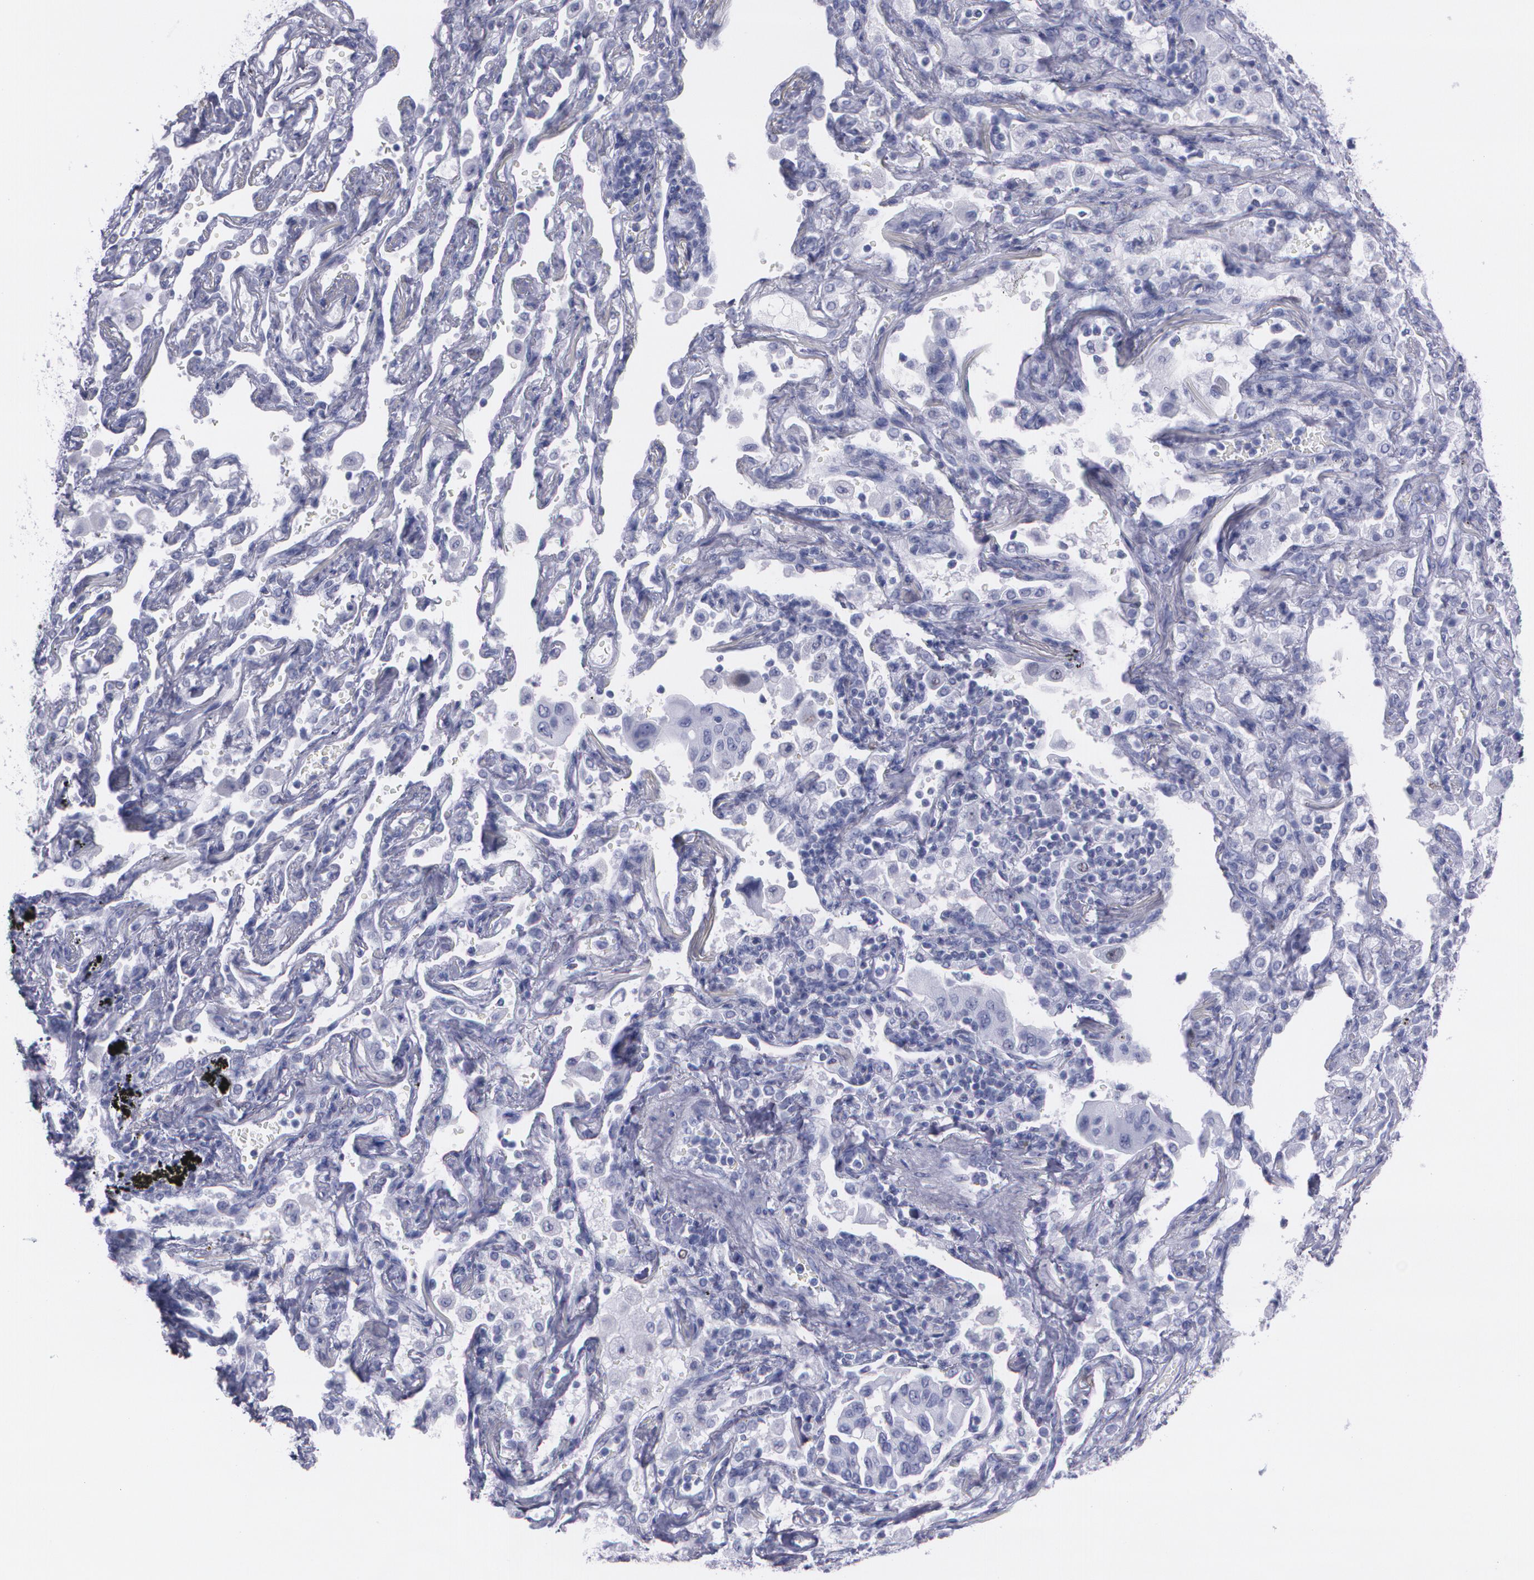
{"staining": {"intensity": "negative", "quantity": "none", "location": "none"}, "tissue": "lung cancer", "cell_type": "Tumor cells", "image_type": "cancer", "snomed": [{"axis": "morphology", "description": "Adenocarcinoma, NOS"}, {"axis": "topography", "description": "Lung"}], "caption": "Protein analysis of lung cancer demonstrates no significant staining in tumor cells.", "gene": "TP53", "patient": {"sex": "female", "age": 65}}